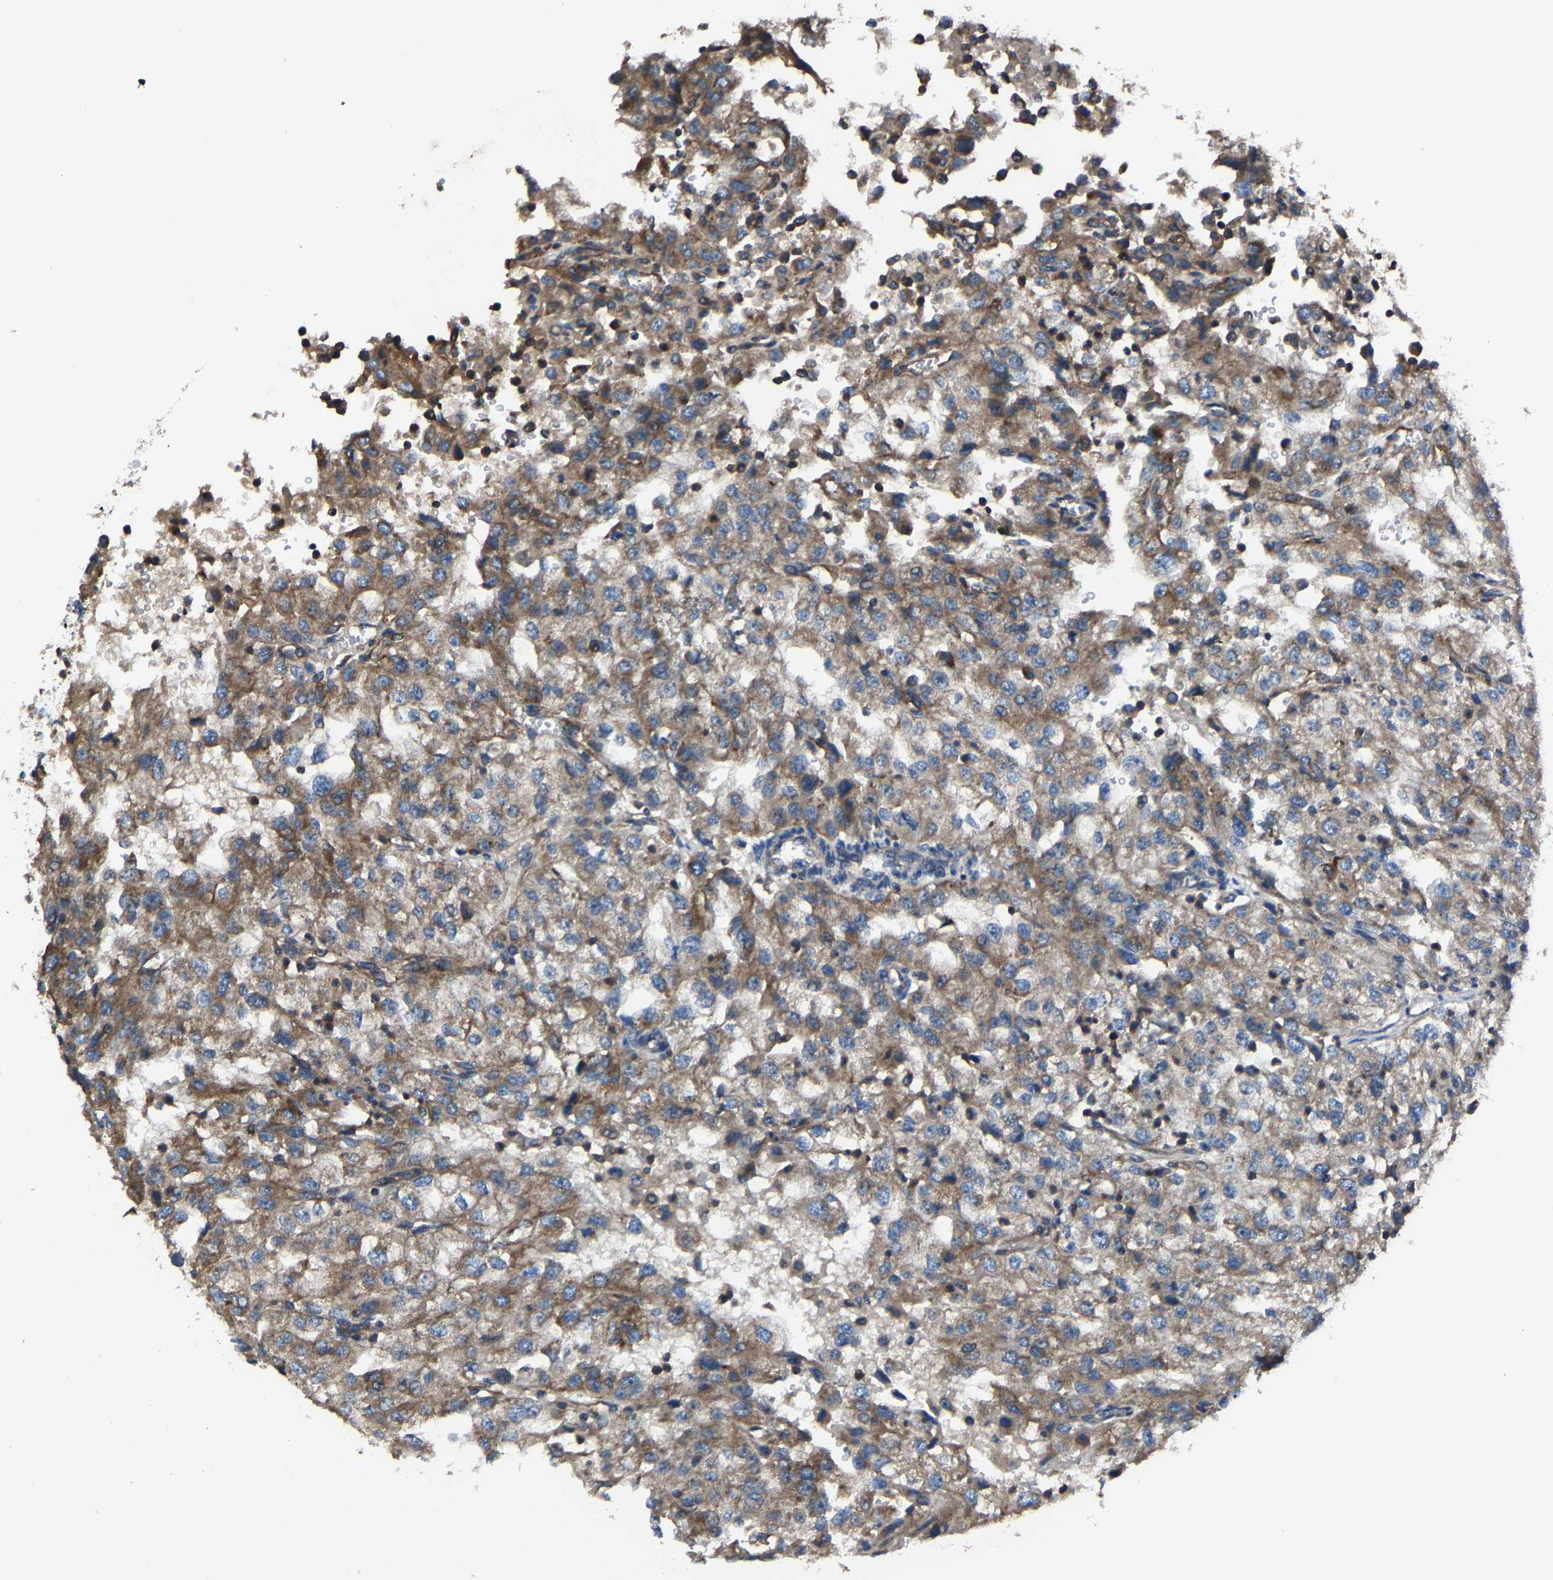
{"staining": {"intensity": "moderate", "quantity": ">75%", "location": "cytoplasmic/membranous"}, "tissue": "renal cancer", "cell_type": "Tumor cells", "image_type": "cancer", "snomed": [{"axis": "morphology", "description": "Adenocarcinoma, NOS"}, {"axis": "topography", "description": "Kidney"}], "caption": "Renal cancer (adenocarcinoma) stained with a brown dye demonstrates moderate cytoplasmic/membranous positive positivity in about >75% of tumor cells.", "gene": "KIAA1958", "patient": {"sex": "female", "age": 54}}